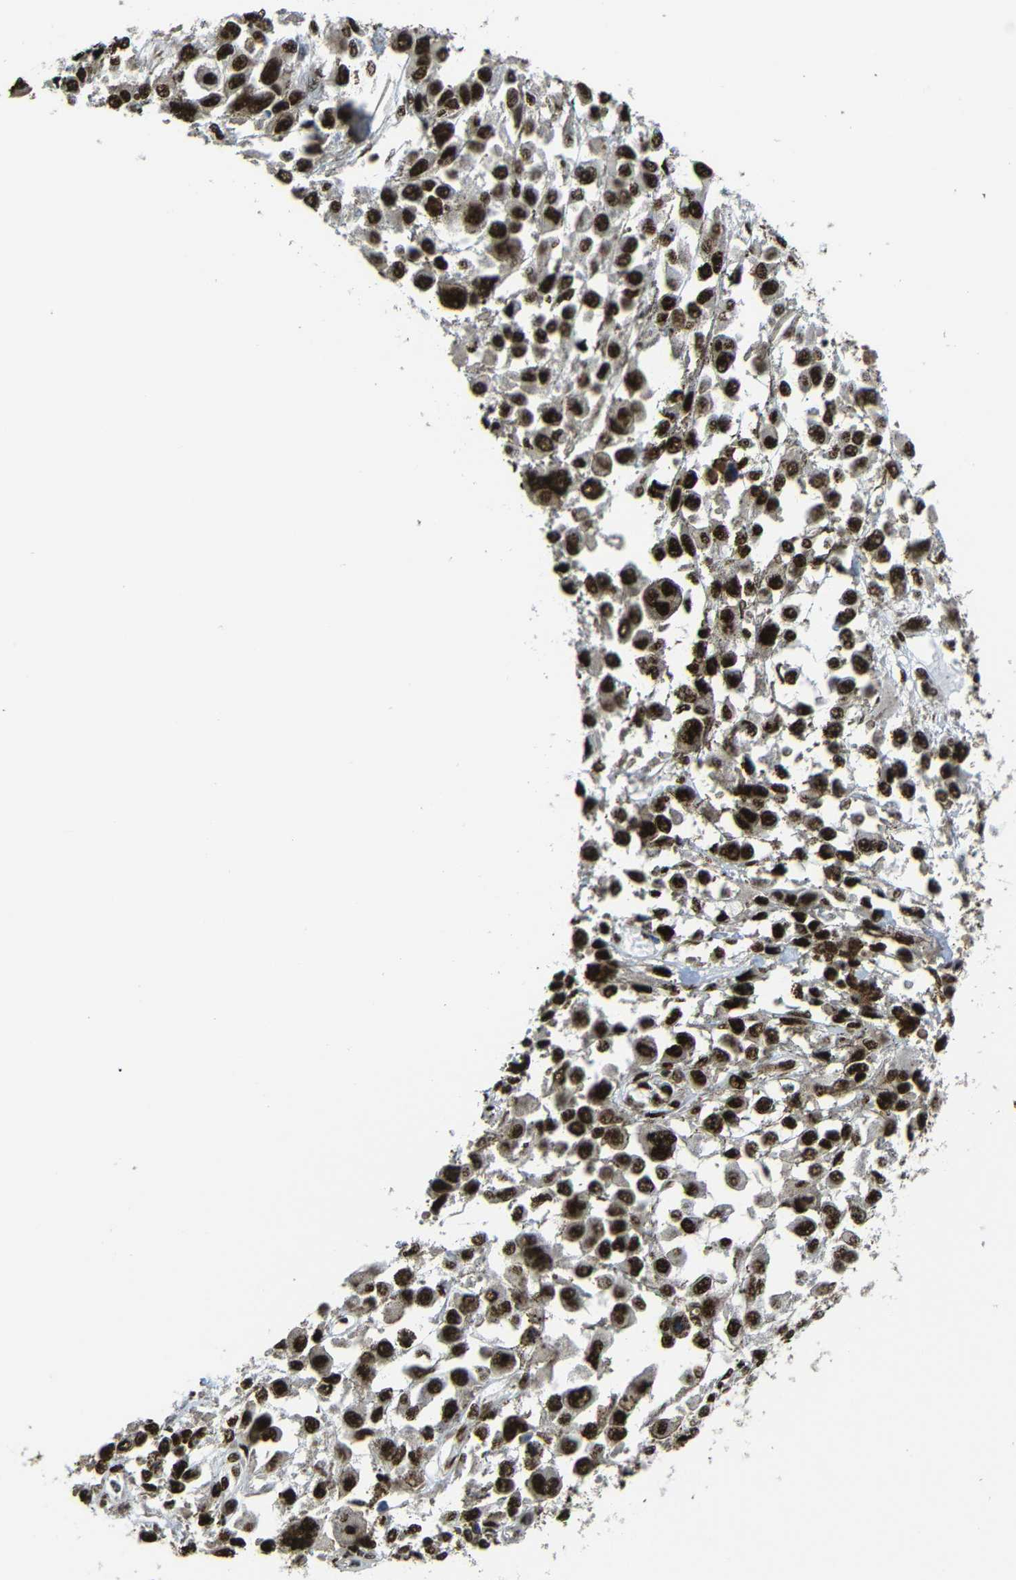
{"staining": {"intensity": "strong", "quantity": ">75%", "location": "nuclear"}, "tissue": "melanoma", "cell_type": "Tumor cells", "image_type": "cancer", "snomed": [{"axis": "morphology", "description": "Malignant melanoma, Metastatic site"}, {"axis": "topography", "description": "Lymph node"}], "caption": "Strong nuclear staining for a protein is appreciated in about >75% of tumor cells of malignant melanoma (metastatic site) using immunohistochemistry.", "gene": "TCF7L2", "patient": {"sex": "male", "age": 59}}